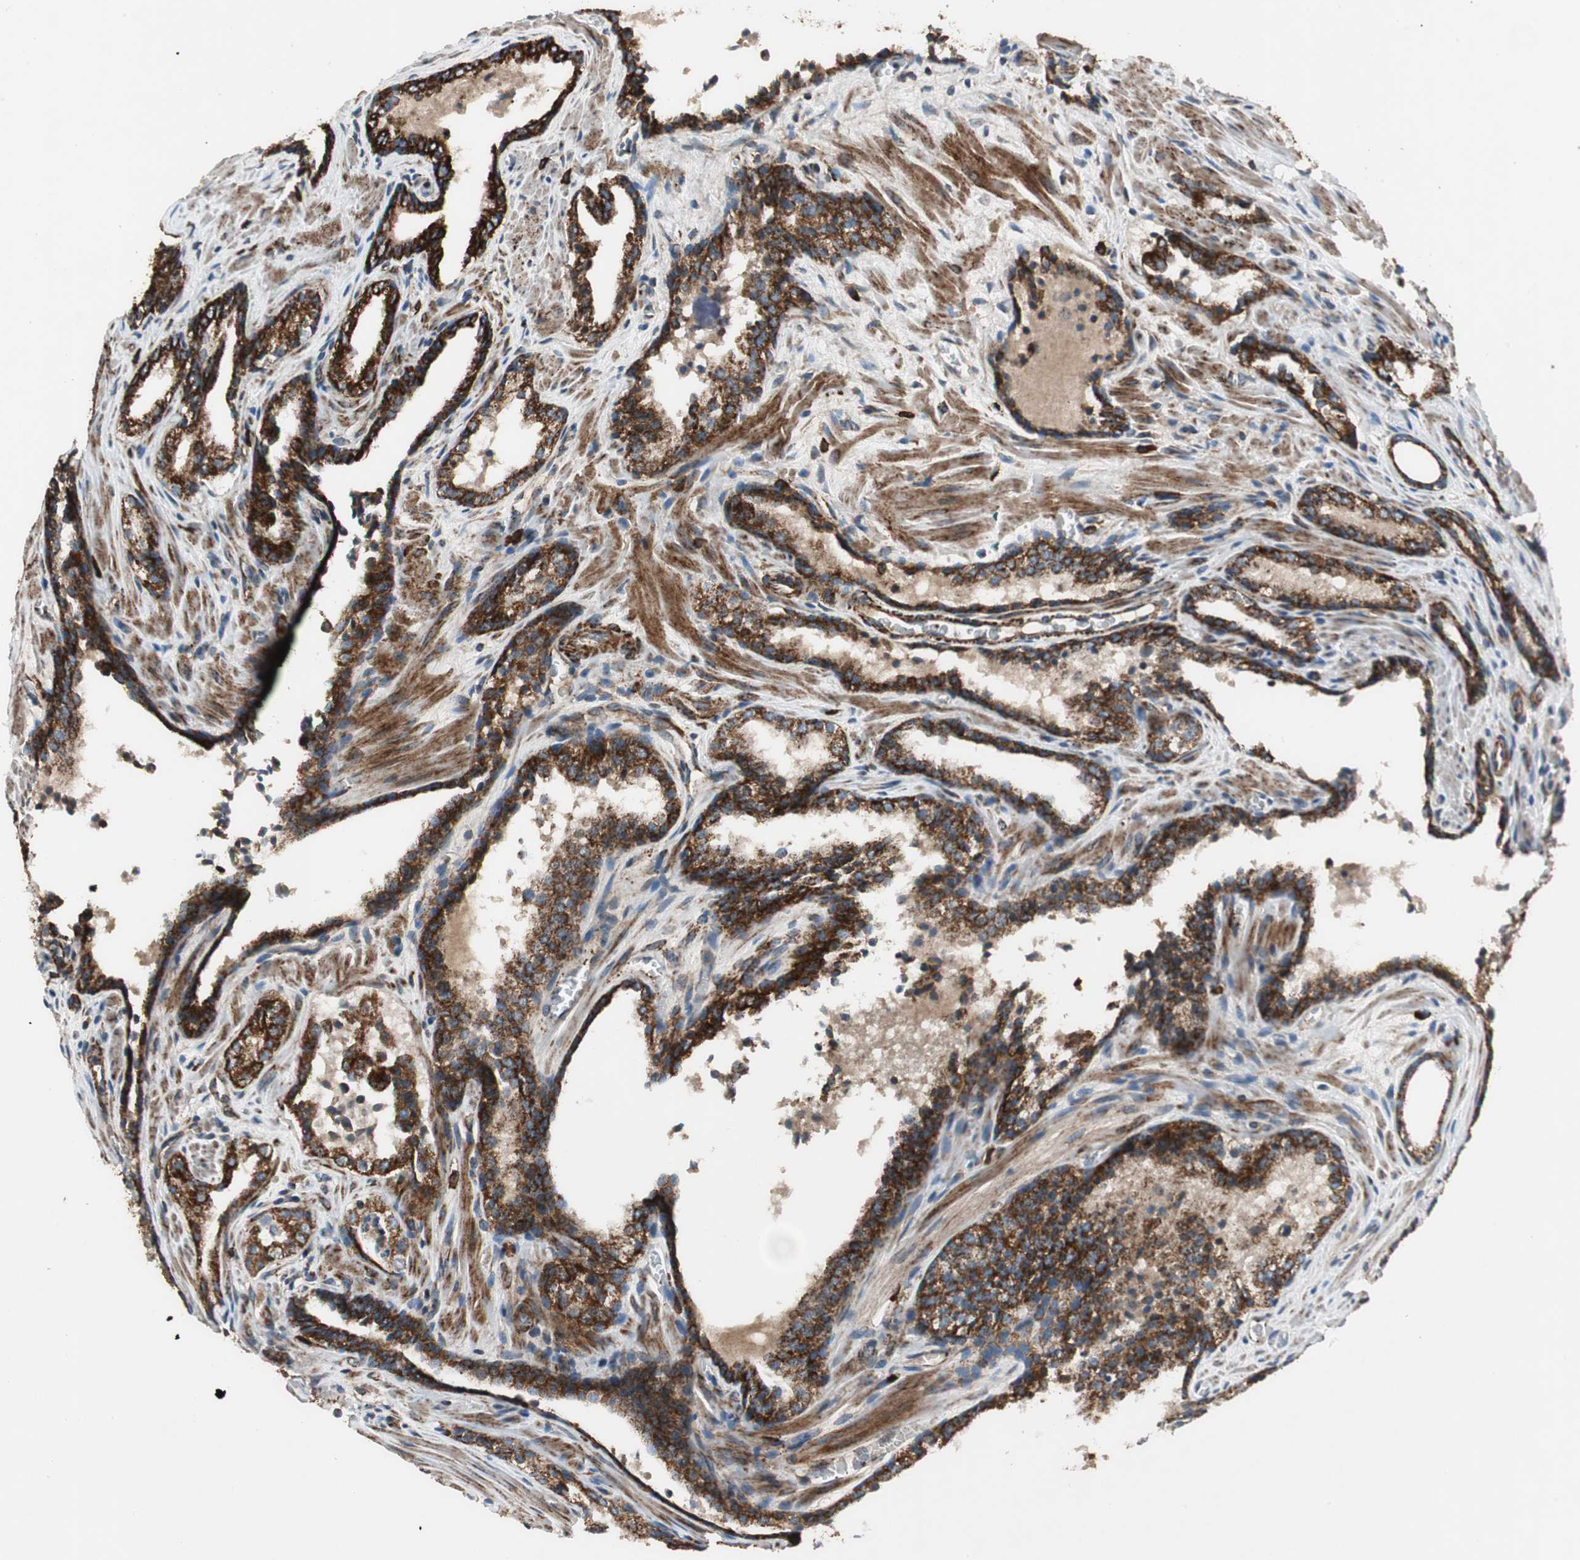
{"staining": {"intensity": "strong", "quantity": ">75%", "location": "cytoplasmic/membranous"}, "tissue": "prostate cancer", "cell_type": "Tumor cells", "image_type": "cancer", "snomed": [{"axis": "morphology", "description": "Adenocarcinoma, Low grade"}, {"axis": "topography", "description": "Prostate"}], "caption": "This image exhibits prostate cancer (adenocarcinoma (low-grade)) stained with immunohistochemistry to label a protein in brown. The cytoplasmic/membranous of tumor cells show strong positivity for the protein. Nuclei are counter-stained blue.", "gene": "AKAP1", "patient": {"sex": "male", "age": 60}}